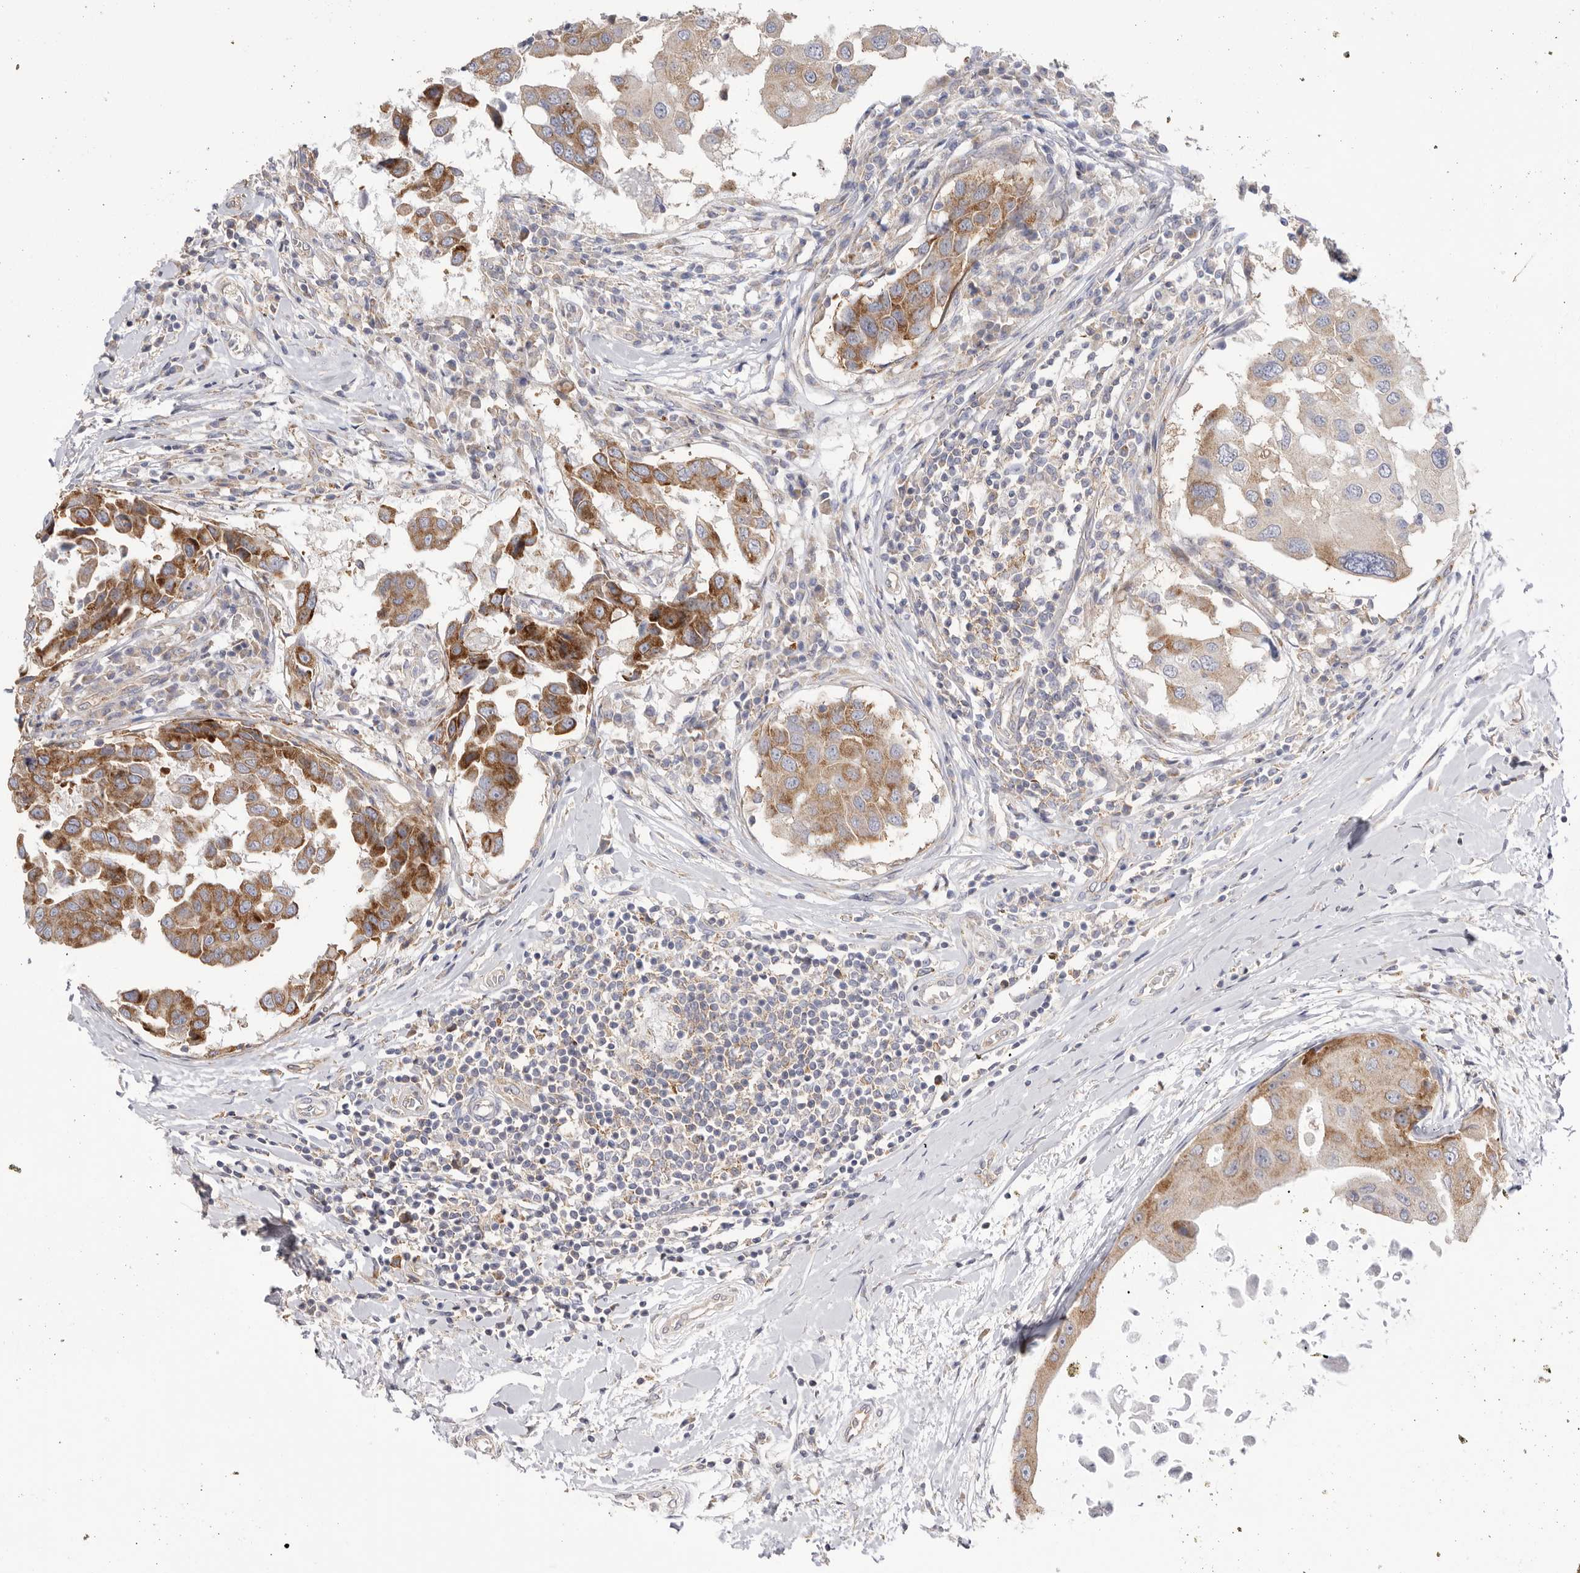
{"staining": {"intensity": "moderate", "quantity": ">75%", "location": "cytoplasmic/membranous"}, "tissue": "breast cancer", "cell_type": "Tumor cells", "image_type": "cancer", "snomed": [{"axis": "morphology", "description": "Duct carcinoma"}, {"axis": "topography", "description": "Breast"}], "caption": "Breast intraductal carcinoma tissue demonstrates moderate cytoplasmic/membranous positivity in approximately >75% of tumor cells (DAB IHC with brightfield microscopy, high magnification).", "gene": "SERBP1", "patient": {"sex": "female", "age": 27}}